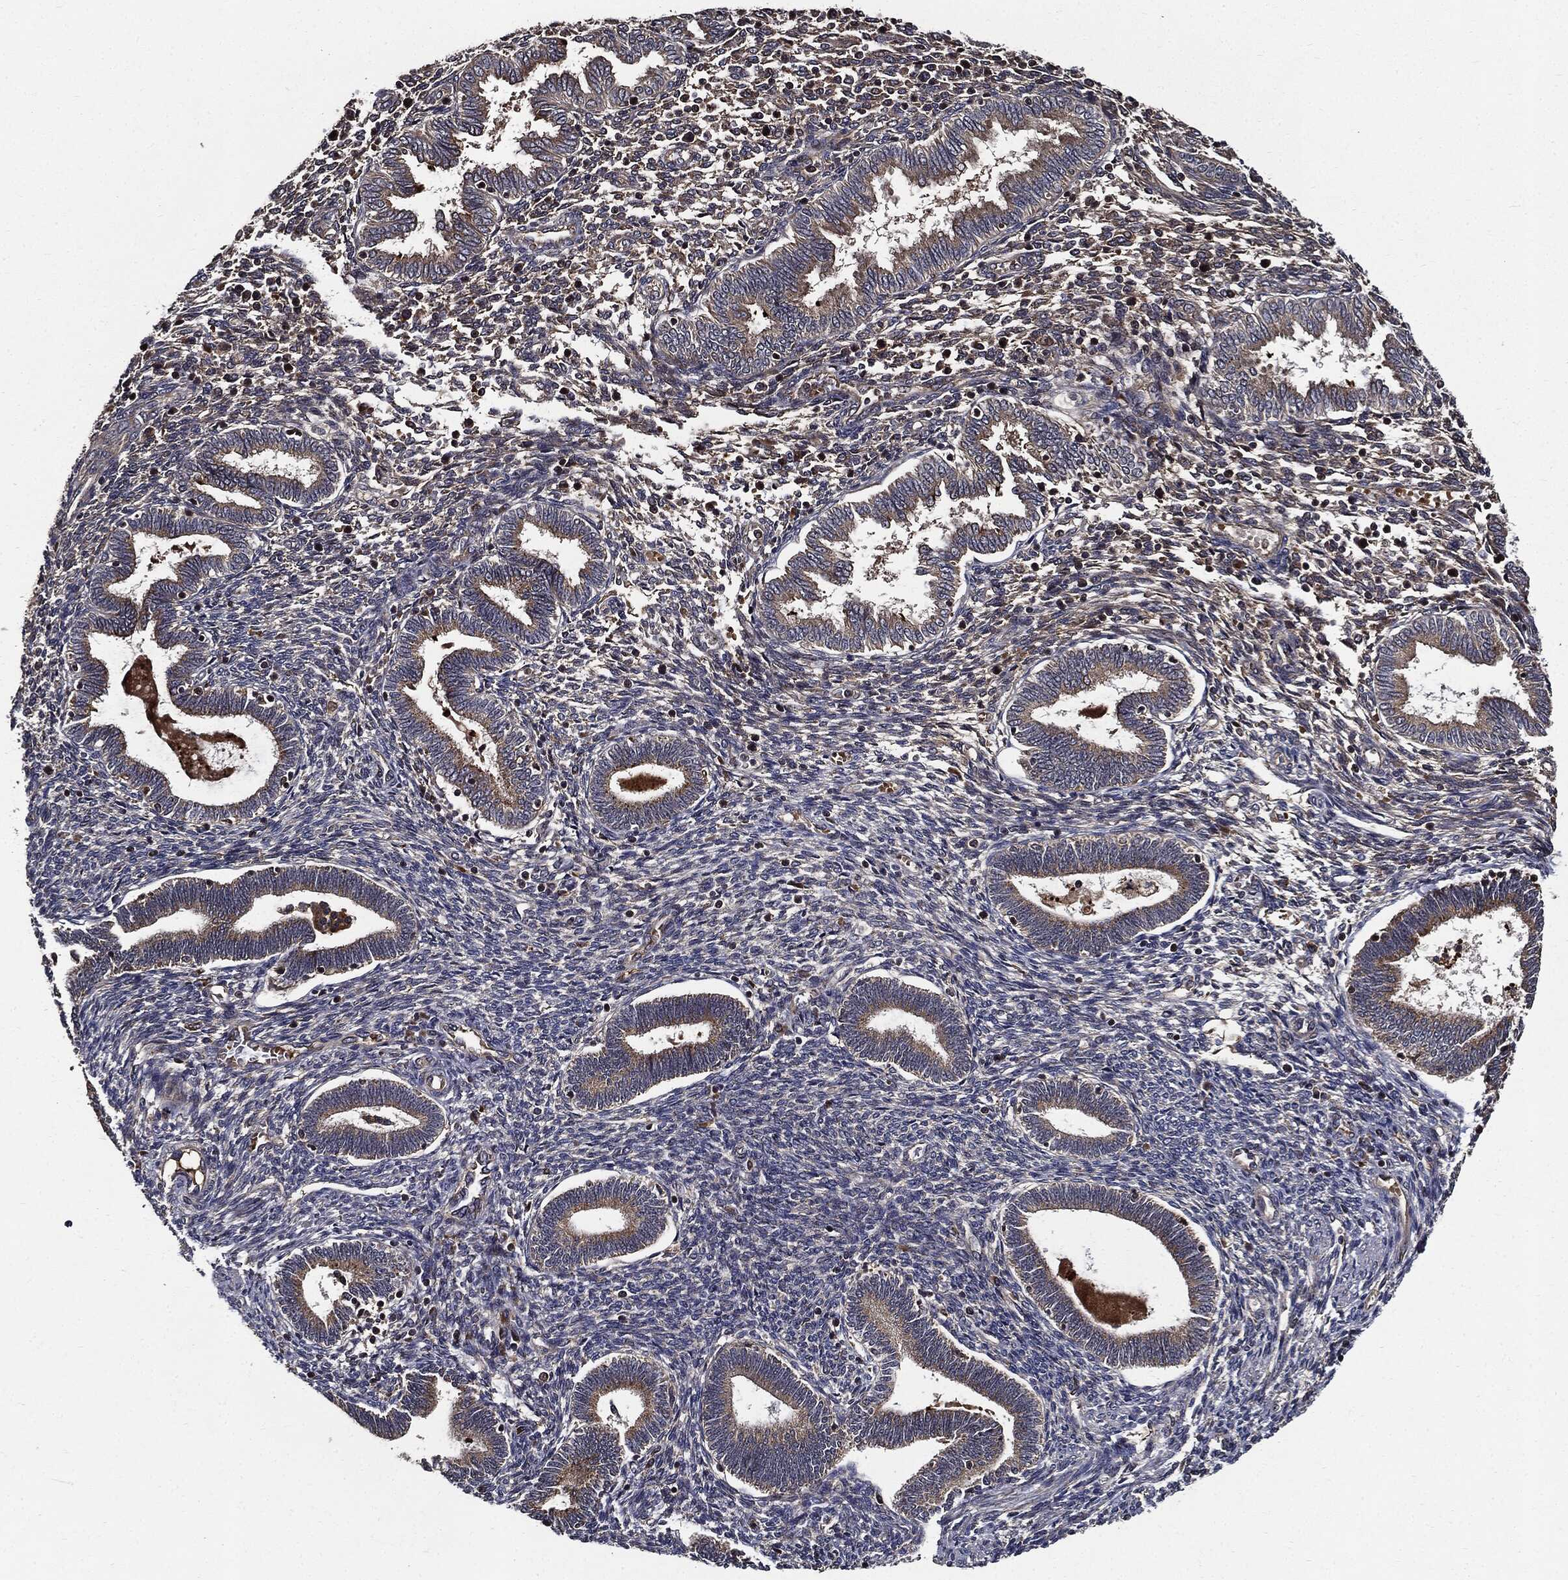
{"staining": {"intensity": "moderate", "quantity": "<25%", "location": "cytoplasmic/membranous"}, "tissue": "endometrium", "cell_type": "Cells in endometrial stroma", "image_type": "normal", "snomed": [{"axis": "morphology", "description": "Normal tissue, NOS"}, {"axis": "topography", "description": "Endometrium"}], "caption": "Brown immunohistochemical staining in benign endometrium displays moderate cytoplasmic/membranous expression in about <25% of cells in endometrial stroma.", "gene": "HTT", "patient": {"sex": "female", "age": 42}}